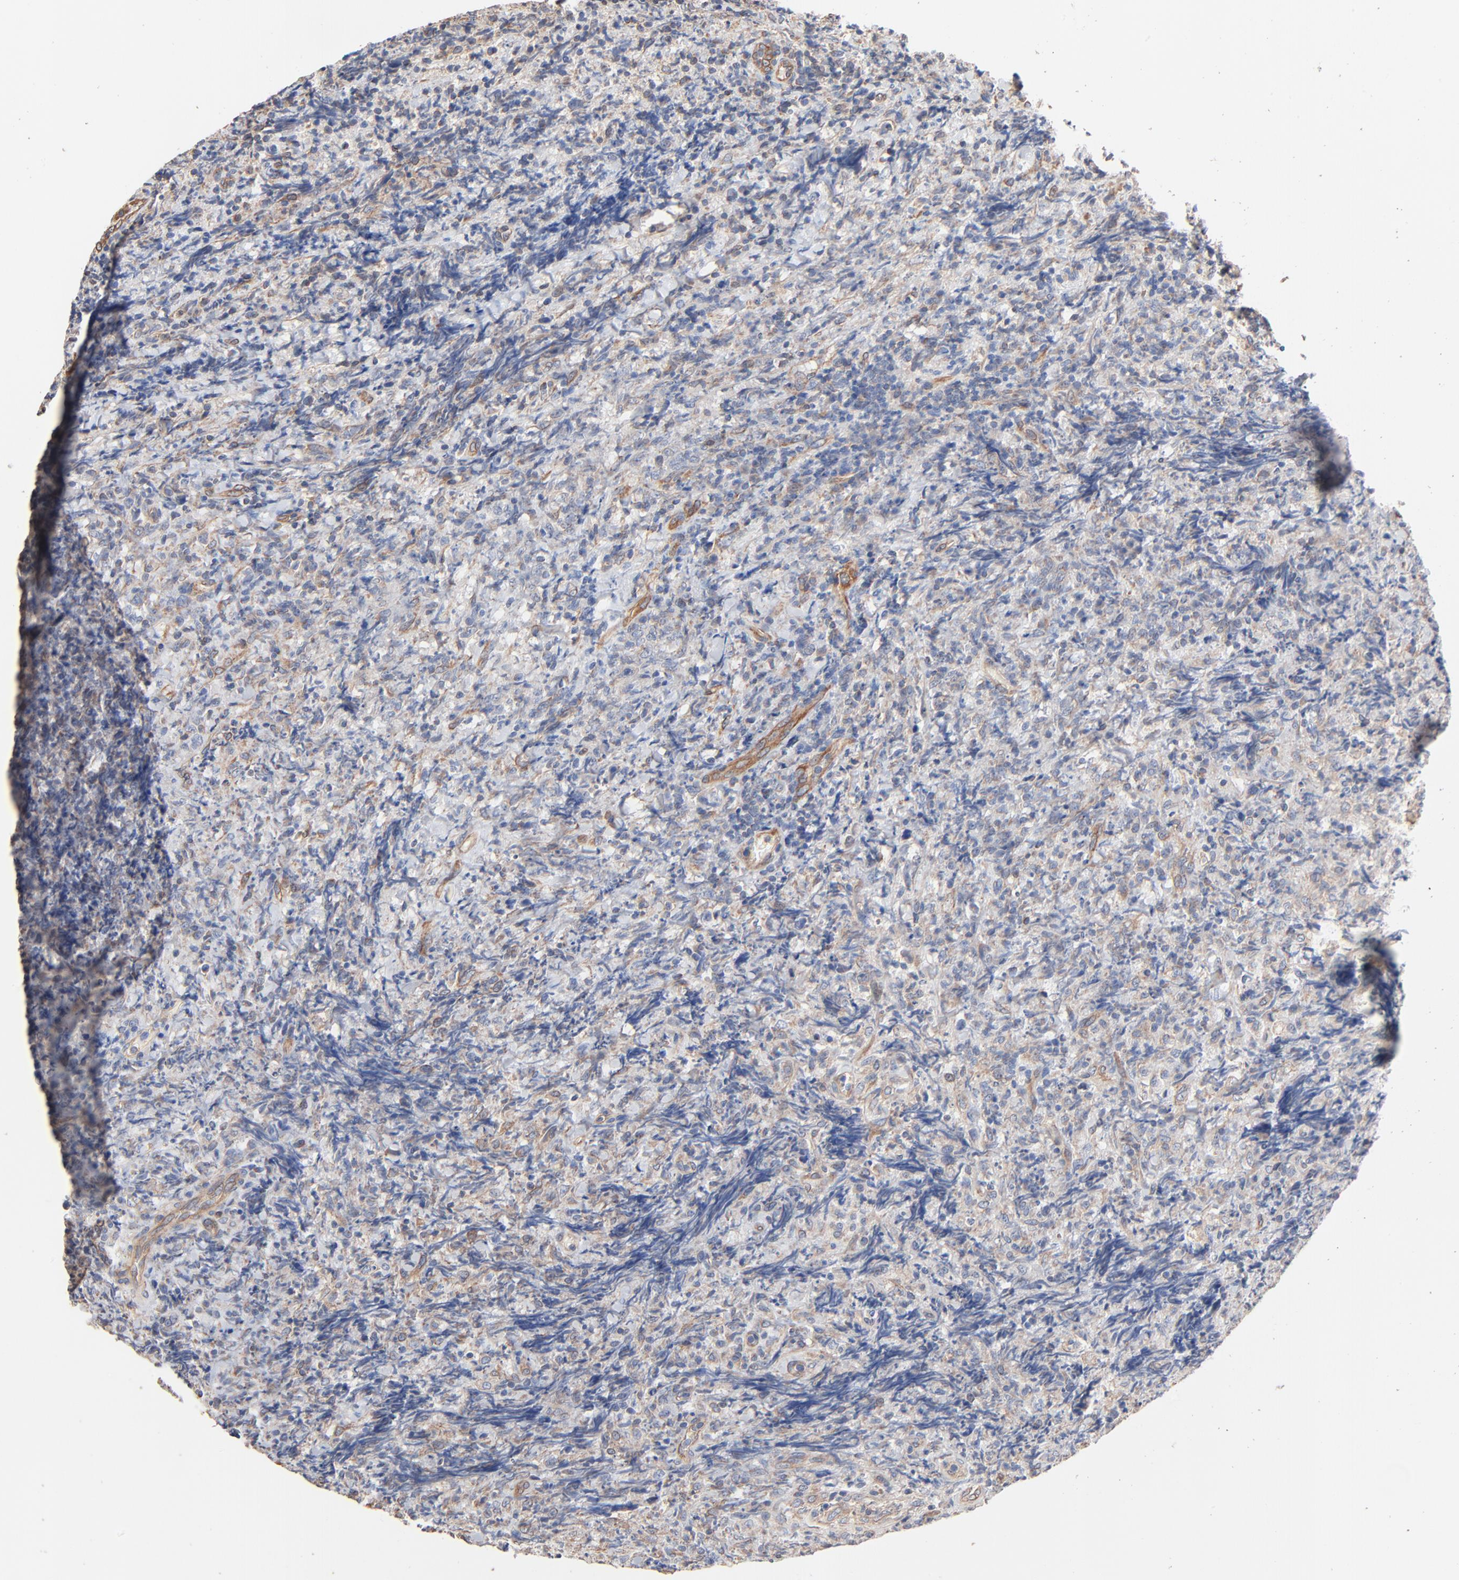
{"staining": {"intensity": "negative", "quantity": "none", "location": "none"}, "tissue": "lymphoma", "cell_type": "Tumor cells", "image_type": "cancer", "snomed": [{"axis": "morphology", "description": "Malignant lymphoma, non-Hodgkin's type, High grade"}, {"axis": "topography", "description": "Tonsil"}], "caption": "High power microscopy micrograph of an IHC micrograph of malignant lymphoma, non-Hodgkin's type (high-grade), revealing no significant positivity in tumor cells.", "gene": "ABCD4", "patient": {"sex": "female", "age": 36}}